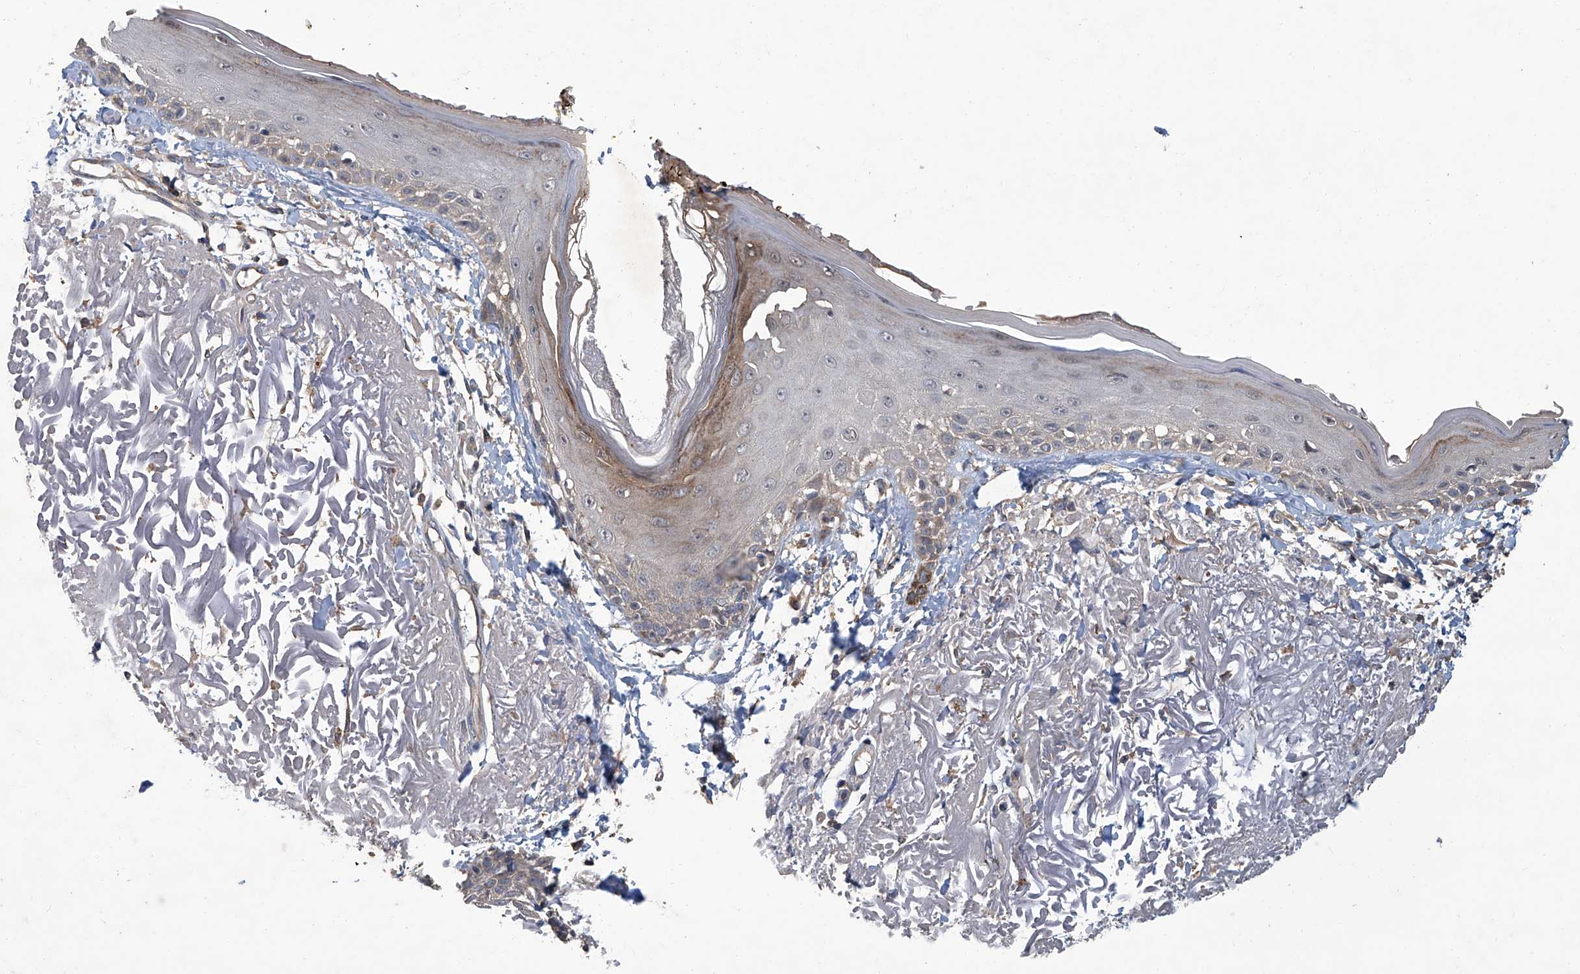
{"staining": {"intensity": "negative", "quantity": "none", "location": "none"}, "tissue": "skin", "cell_type": "Fibroblasts", "image_type": "normal", "snomed": [{"axis": "morphology", "description": "Normal tissue, NOS"}, {"axis": "topography", "description": "Skin"}, {"axis": "topography", "description": "Skeletal muscle"}], "caption": "Immunohistochemistry (IHC) image of unremarkable human skin stained for a protein (brown), which demonstrates no staining in fibroblasts. The staining is performed using DAB (3,3'-diaminobenzidine) brown chromogen with nuclei counter-stained in using hematoxylin.", "gene": "ANKRD34A", "patient": {"sex": "male", "age": 83}}